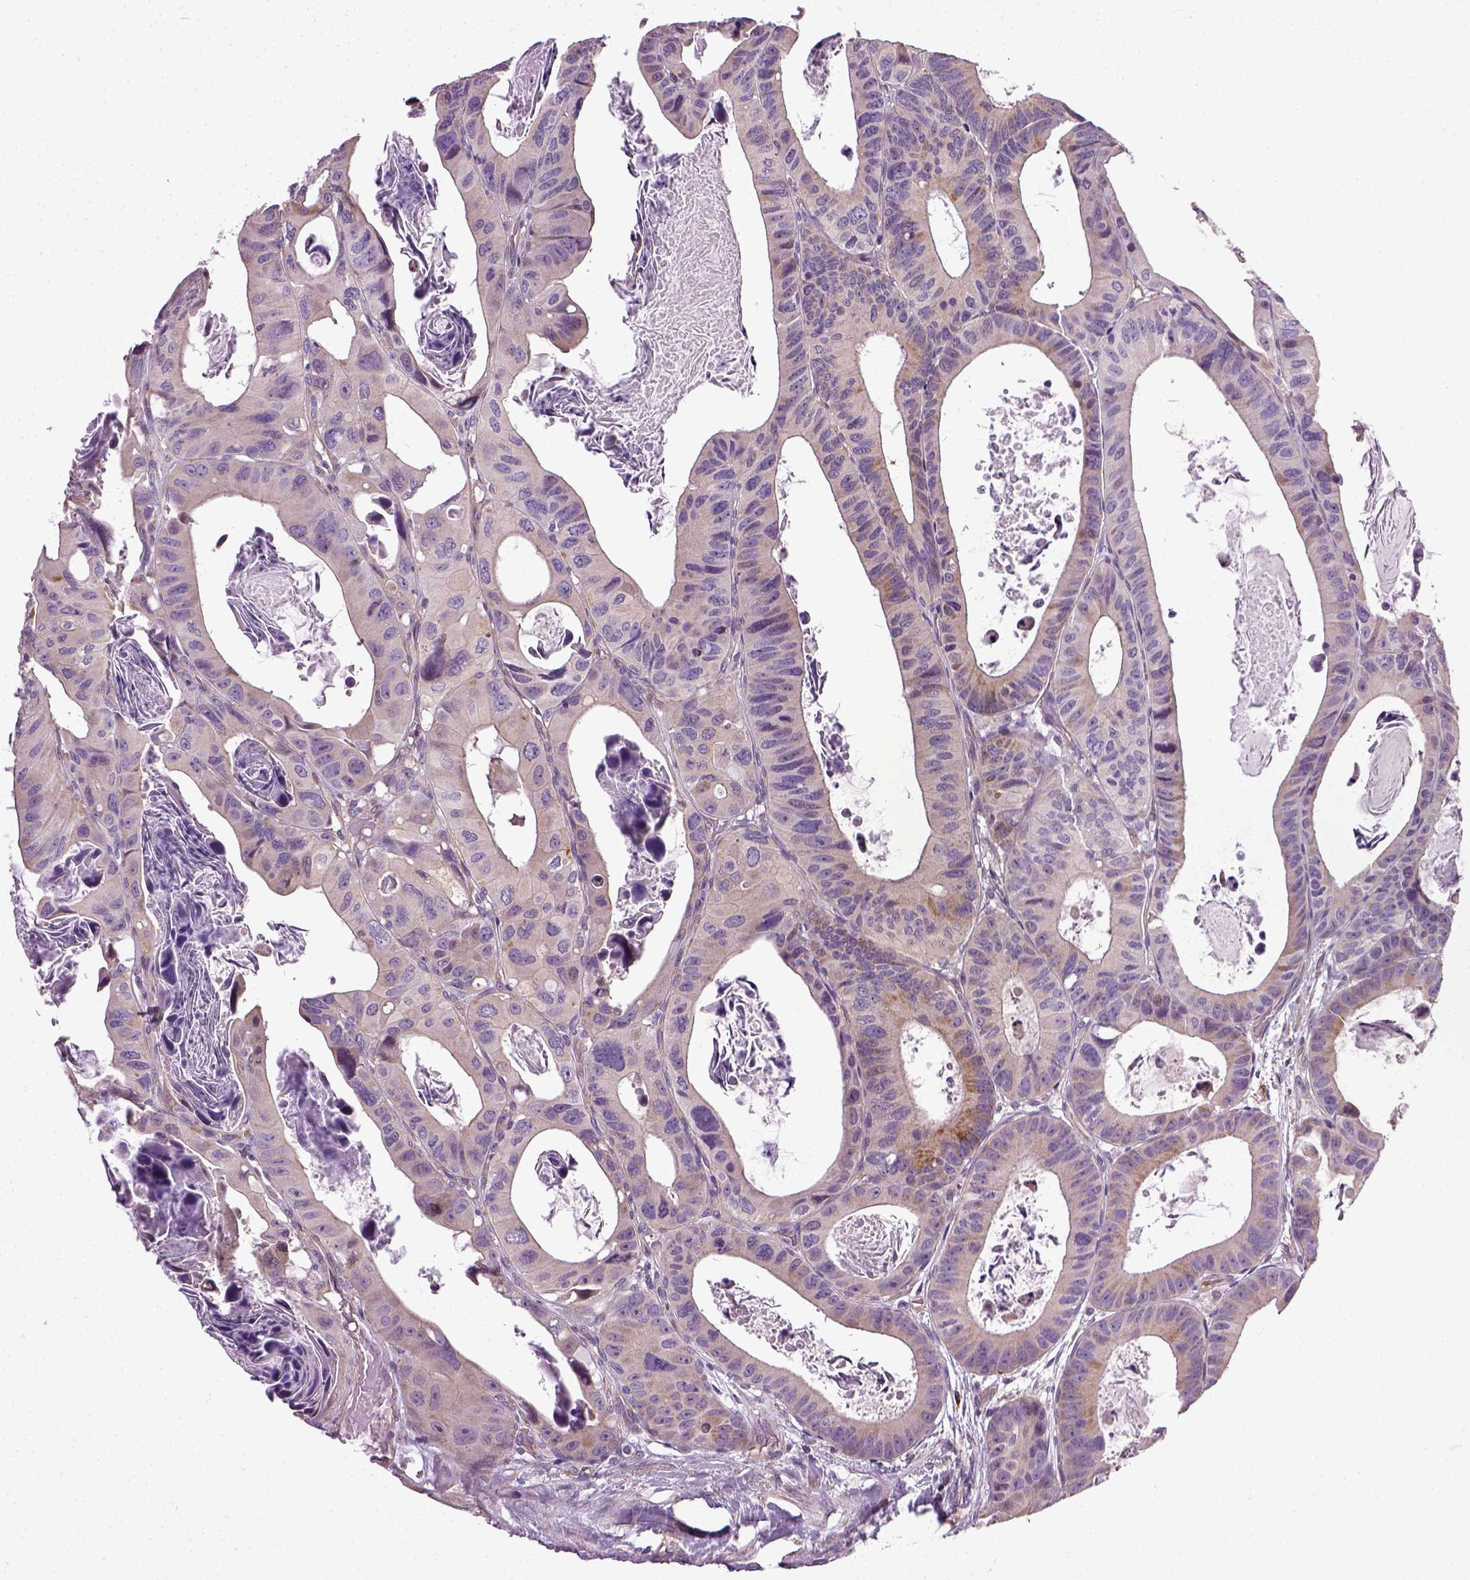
{"staining": {"intensity": "negative", "quantity": "none", "location": "none"}, "tissue": "colorectal cancer", "cell_type": "Tumor cells", "image_type": "cancer", "snomed": [{"axis": "morphology", "description": "Adenocarcinoma, NOS"}, {"axis": "topography", "description": "Rectum"}], "caption": "This is a micrograph of IHC staining of colorectal adenocarcinoma, which shows no expression in tumor cells. (Brightfield microscopy of DAB (3,3'-diaminobenzidine) IHC at high magnification).", "gene": "TPRG1", "patient": {"sex": "male", "age": 64}}